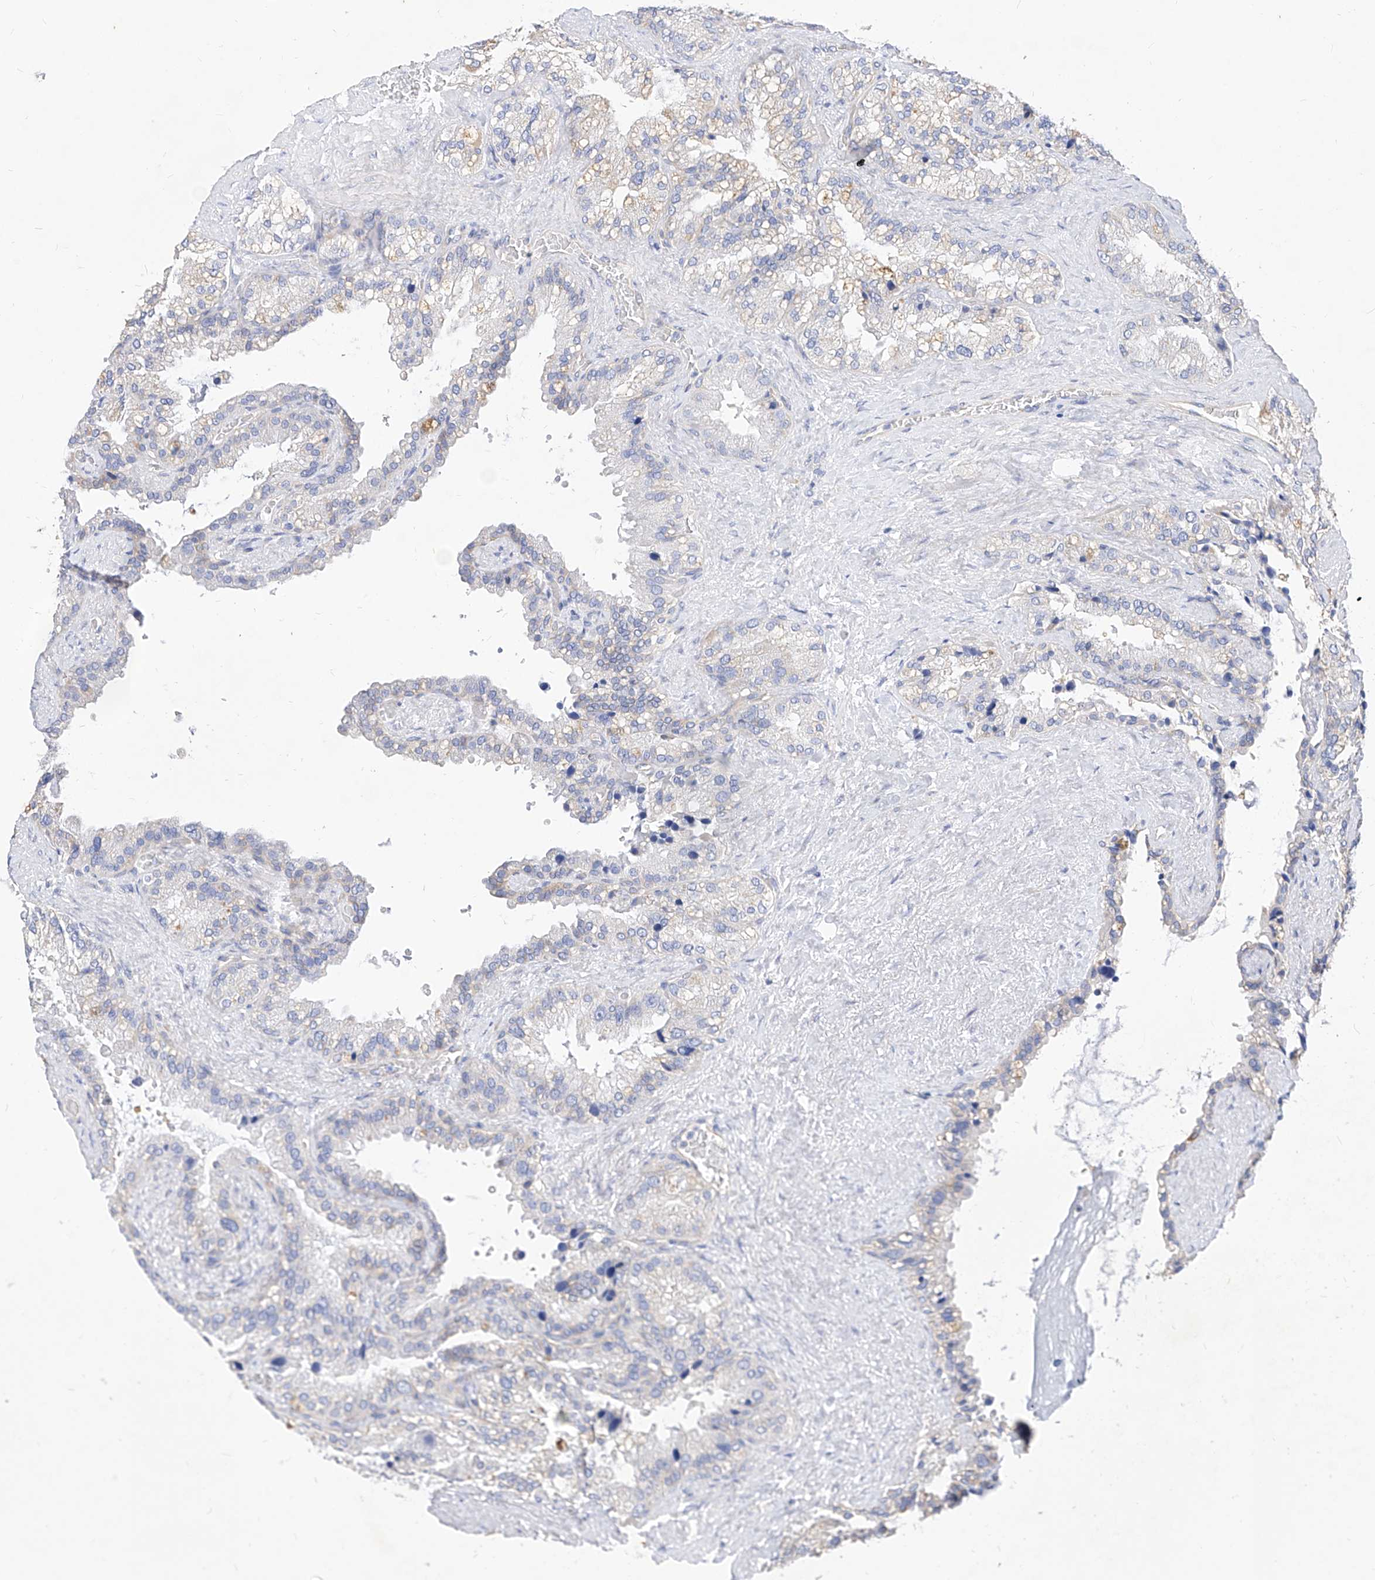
{"staining": {"intensity": "negative", "quantity": "none", "location": "none"}, "tissue": "seminal vesicle", "cell_type": "Glandular cells", "image_type": "normal", "snomed": [{"axis": "morphology", "description": "Normal tissue, NOS"}, {"axis": "topography", "description": "Prostate"}, {"axis": "topography", "description": "Seminal veicle"}], "caption": "Immunohistochemistry histopathology image of benign seminal vesicle: seminal vesicle stained with DAB (3,3'-diaminobenzidine) exhibits no significant protein expression in glandular cells.", "gene": "SCGB2A1", "patient": {"sex": "male", "age": 68}}